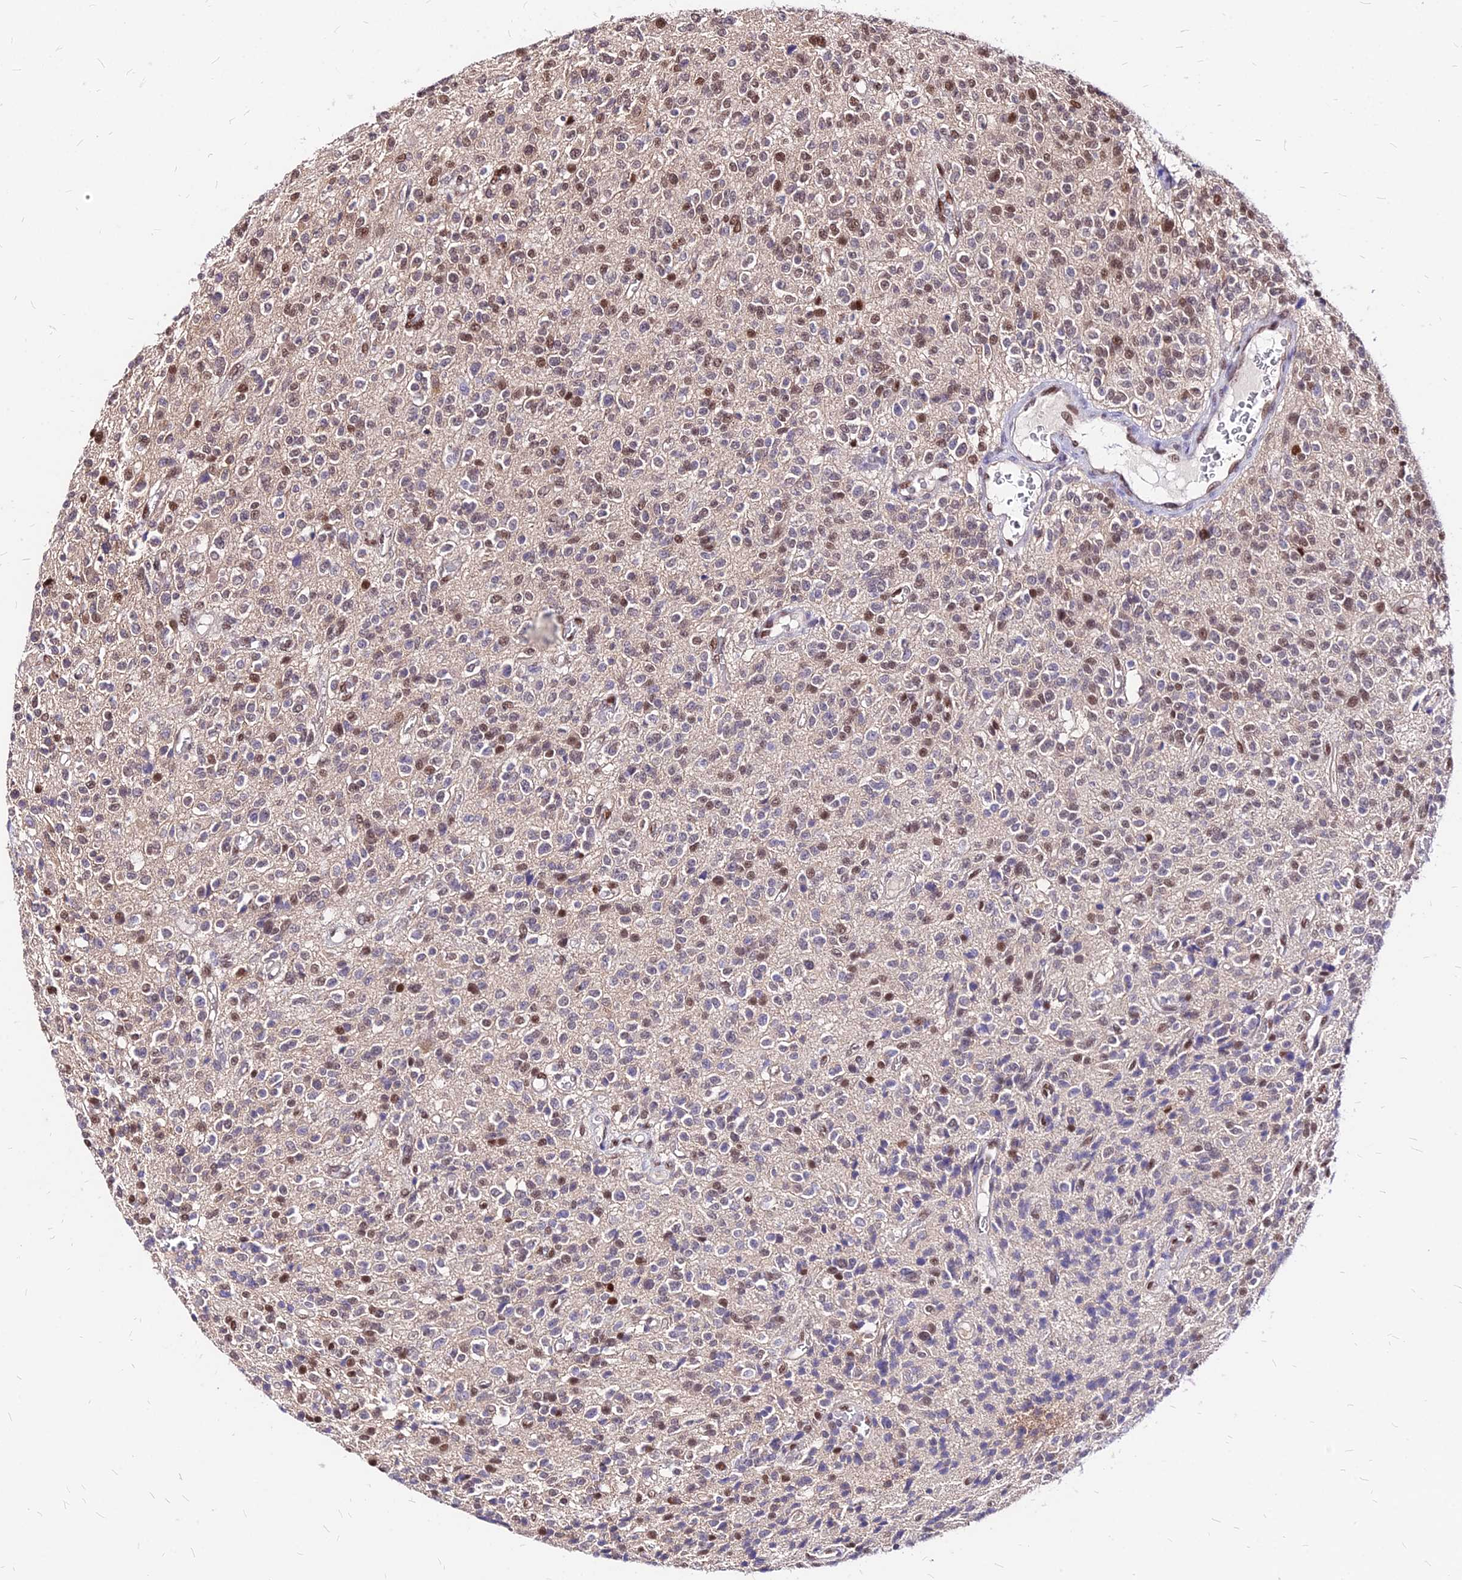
{"staining": {"intensity": "moderate", "quantity": "25%-75%", "location": "nuclear"}, "tissue": "glioma", "cell_type": "Tumor cells", "image_type": "cancer", "snomed": [{"axis": "morphology", "description": "Glioma, malignant, High grade"}, {"axis": "topography", "description": "Brain"}], "caption": "Immunohistochemical staining of human glioma demonstrates medium levels of moderate nuclear protein positivity in about 25%-75% of tumor cells.", "gene": "PAXX", "patient": {"sex": "male", "age": 34}}